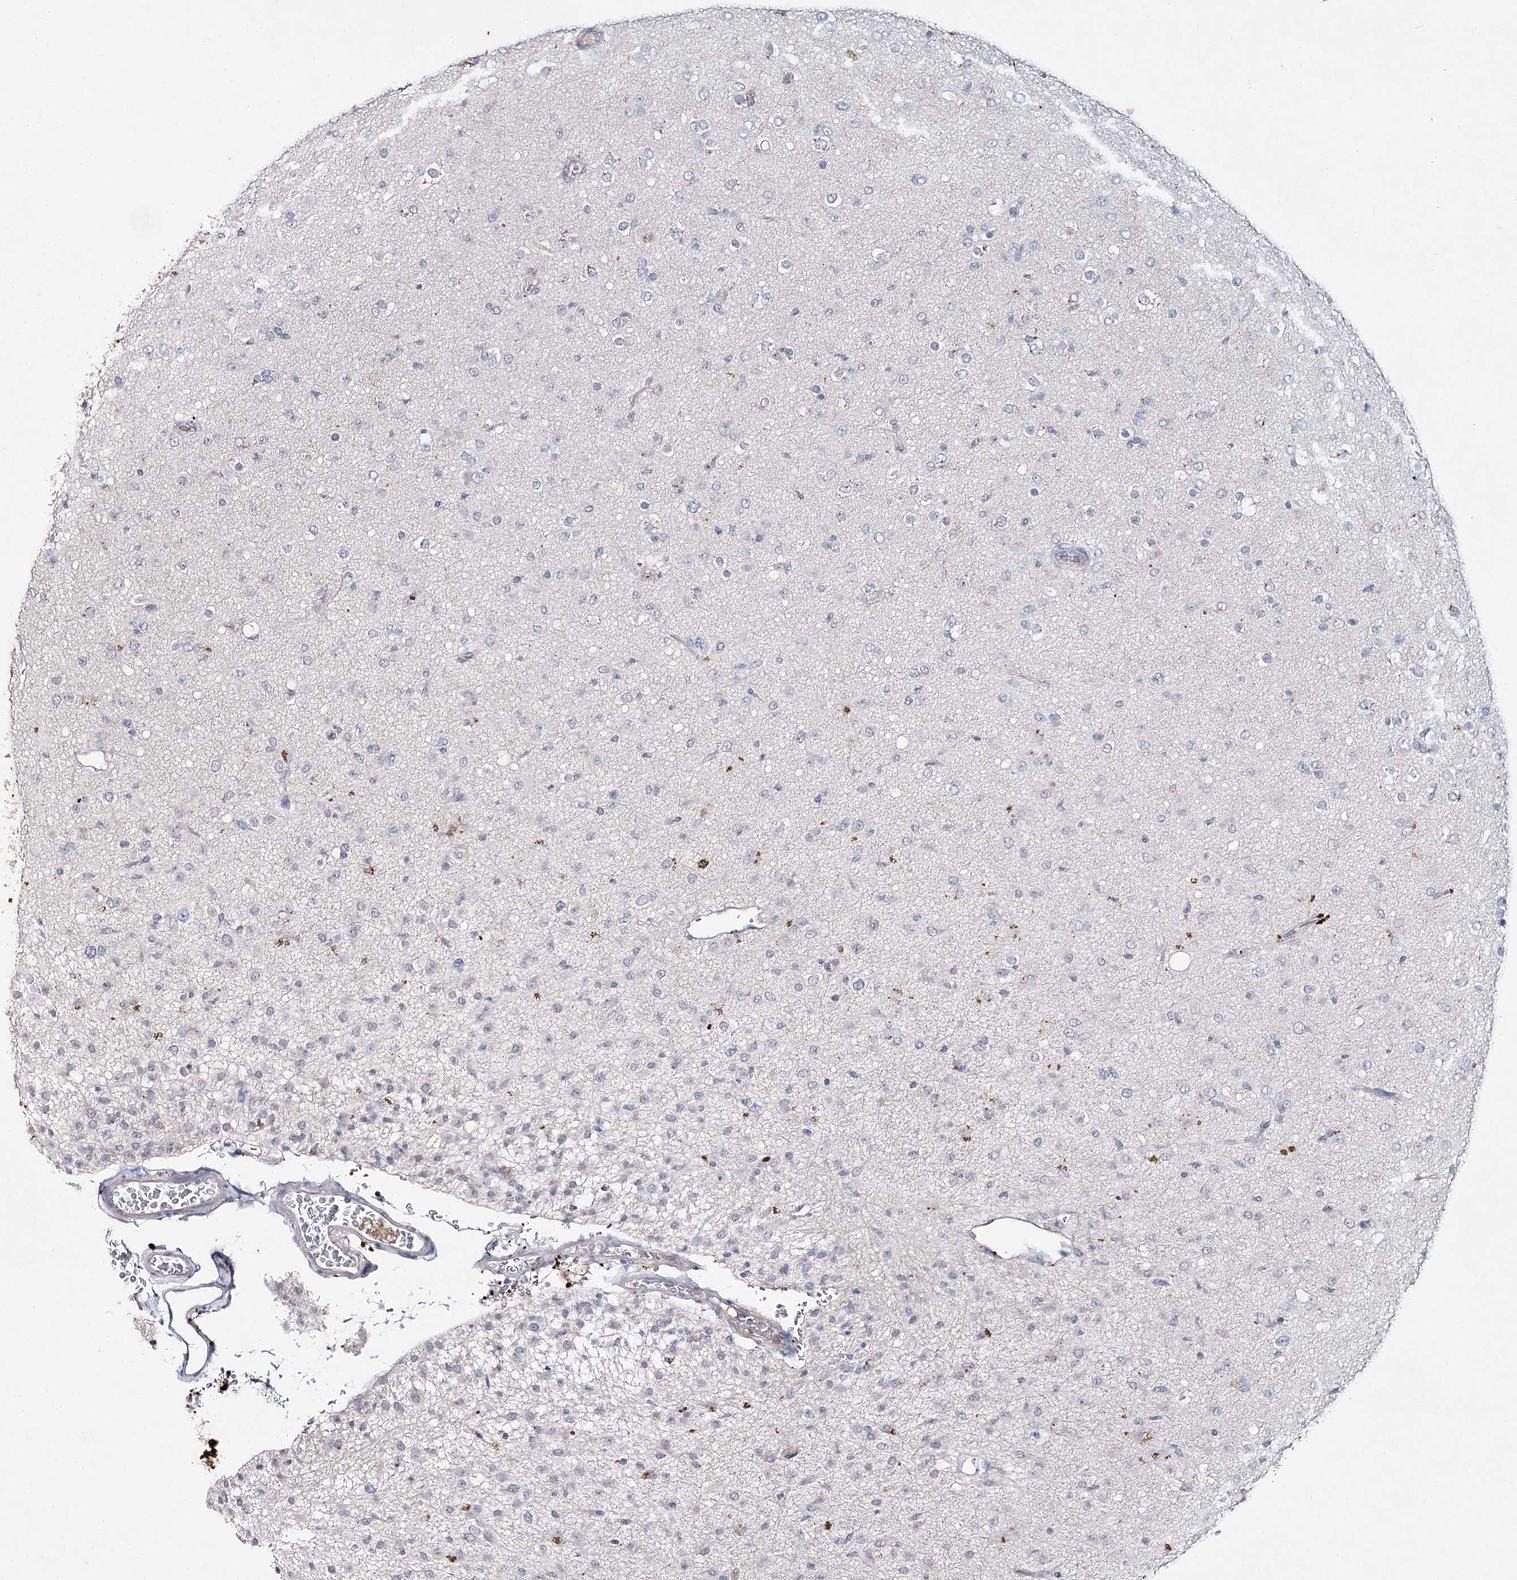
{"staining": {"intensity": "negative", "quantity": "none", "location": "none"}, "tissue": "glioma", "cell_type": "Tumor cells", "image_type": "cancer", "snomed": [{"axis": "morphology", "description": "Glioma, malignant, Low grade"}, {"axis": "topography", "description": "Brain"}], "caption": "DAB immunohistochemical staining of low-grade glioma (malignant) demonstrates no significant positivity in tumor cells.", "gene": "IL1RAP", "patient": {"sex": "male", "age": 65}}